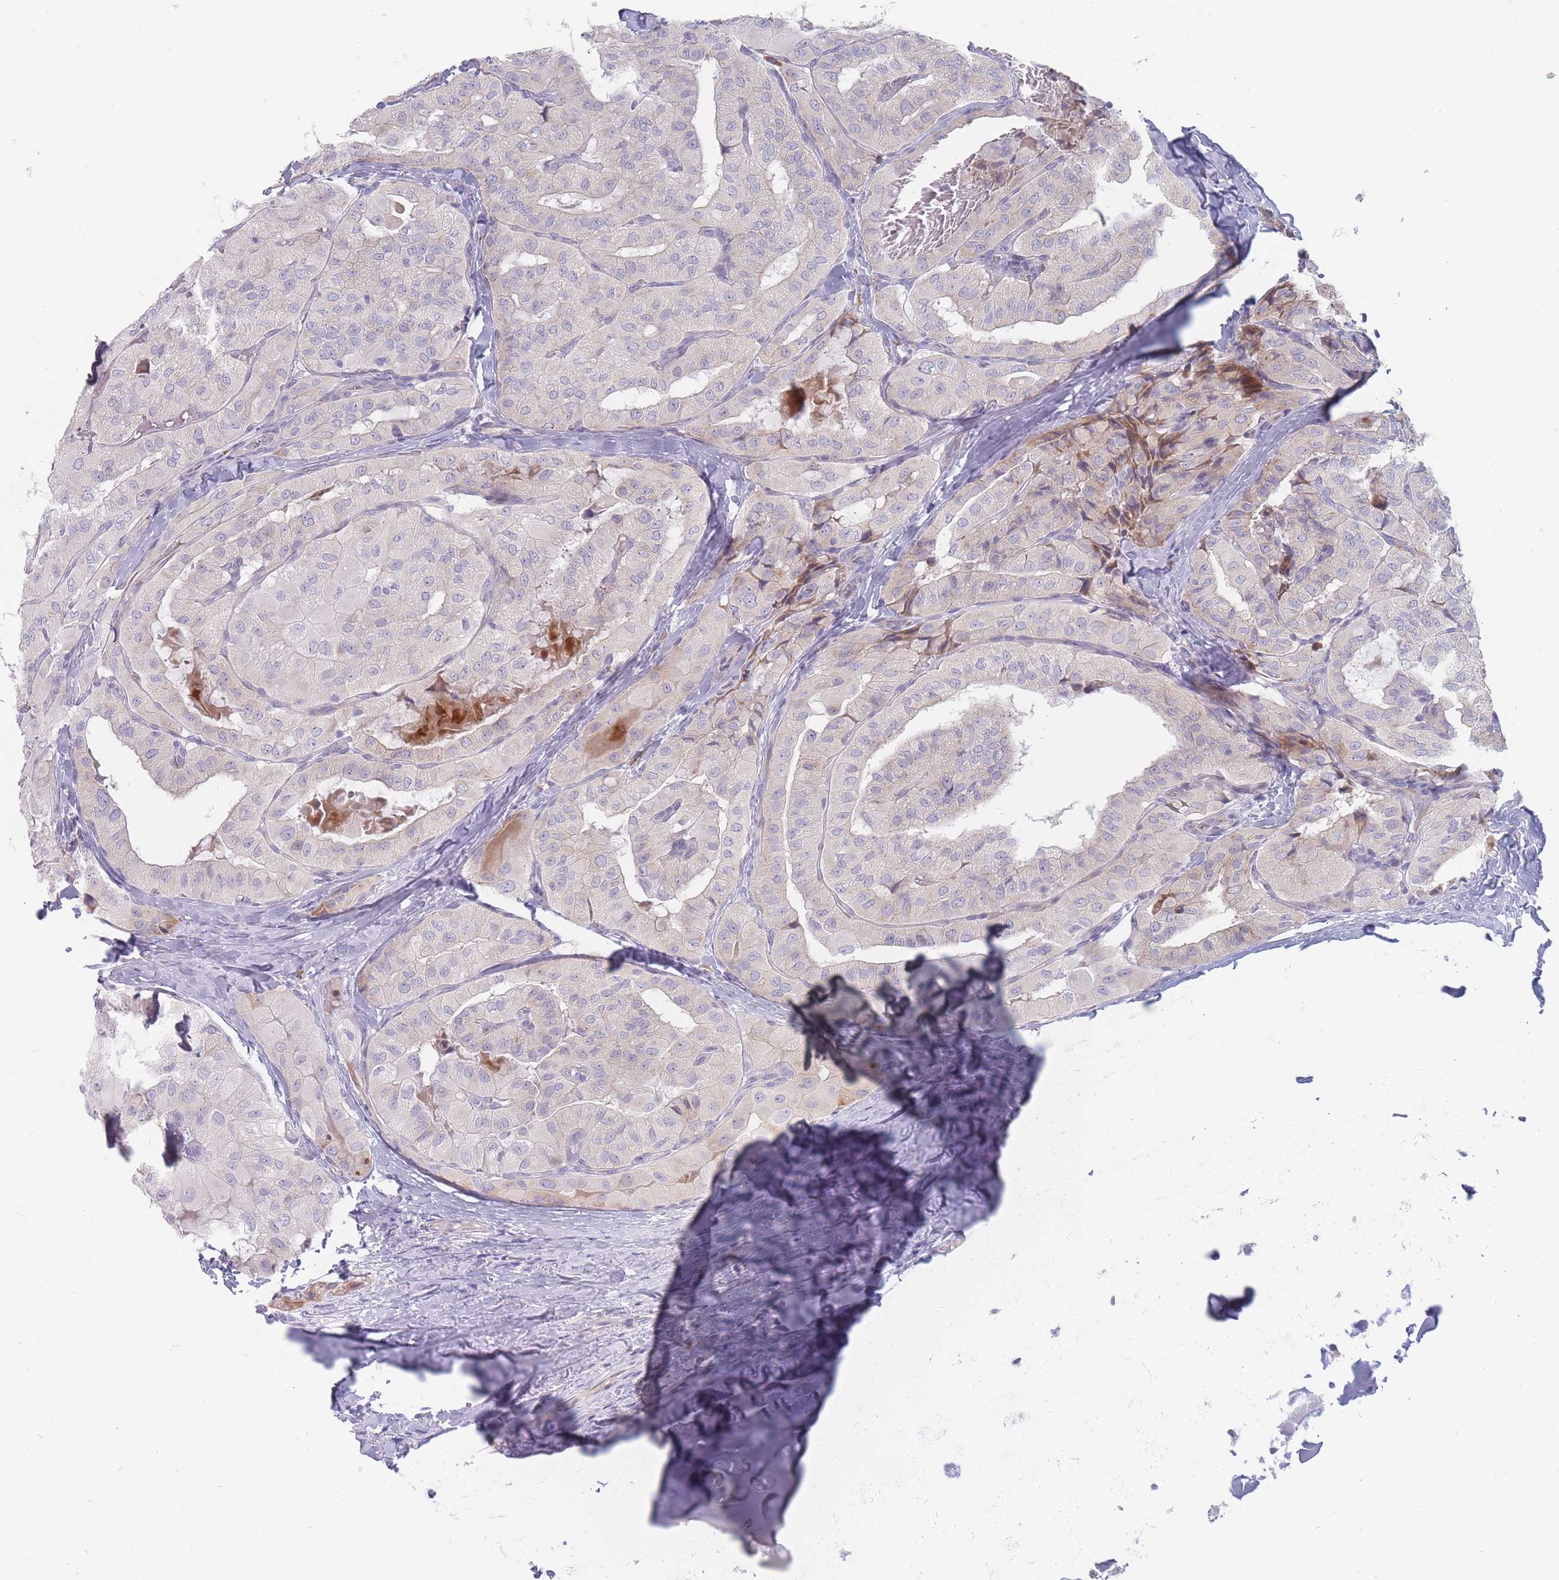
{"staining": {"intensity": "negative", "quantity": "none", "location": "none"}, "tissue": "thyroid cancer", "cell_type": "Tumor cells", "image_type": "cancer", "snomed": [{"axis": "morphology", "description": "Normal tissue, NOS"}, {"axis": "morphology", "description": "Papillary adenocarcinoma, NOS"}, {"axis": "topography", "description": "Thyroid gland"}], "caption": "Human papillary adenocarcinoma (thyroid) stained for a protein using immunohistochemistry exhibits no expression in tumor cells.", "gene": "SPATS1", "patient": {"sex": "female", "age": 59}}